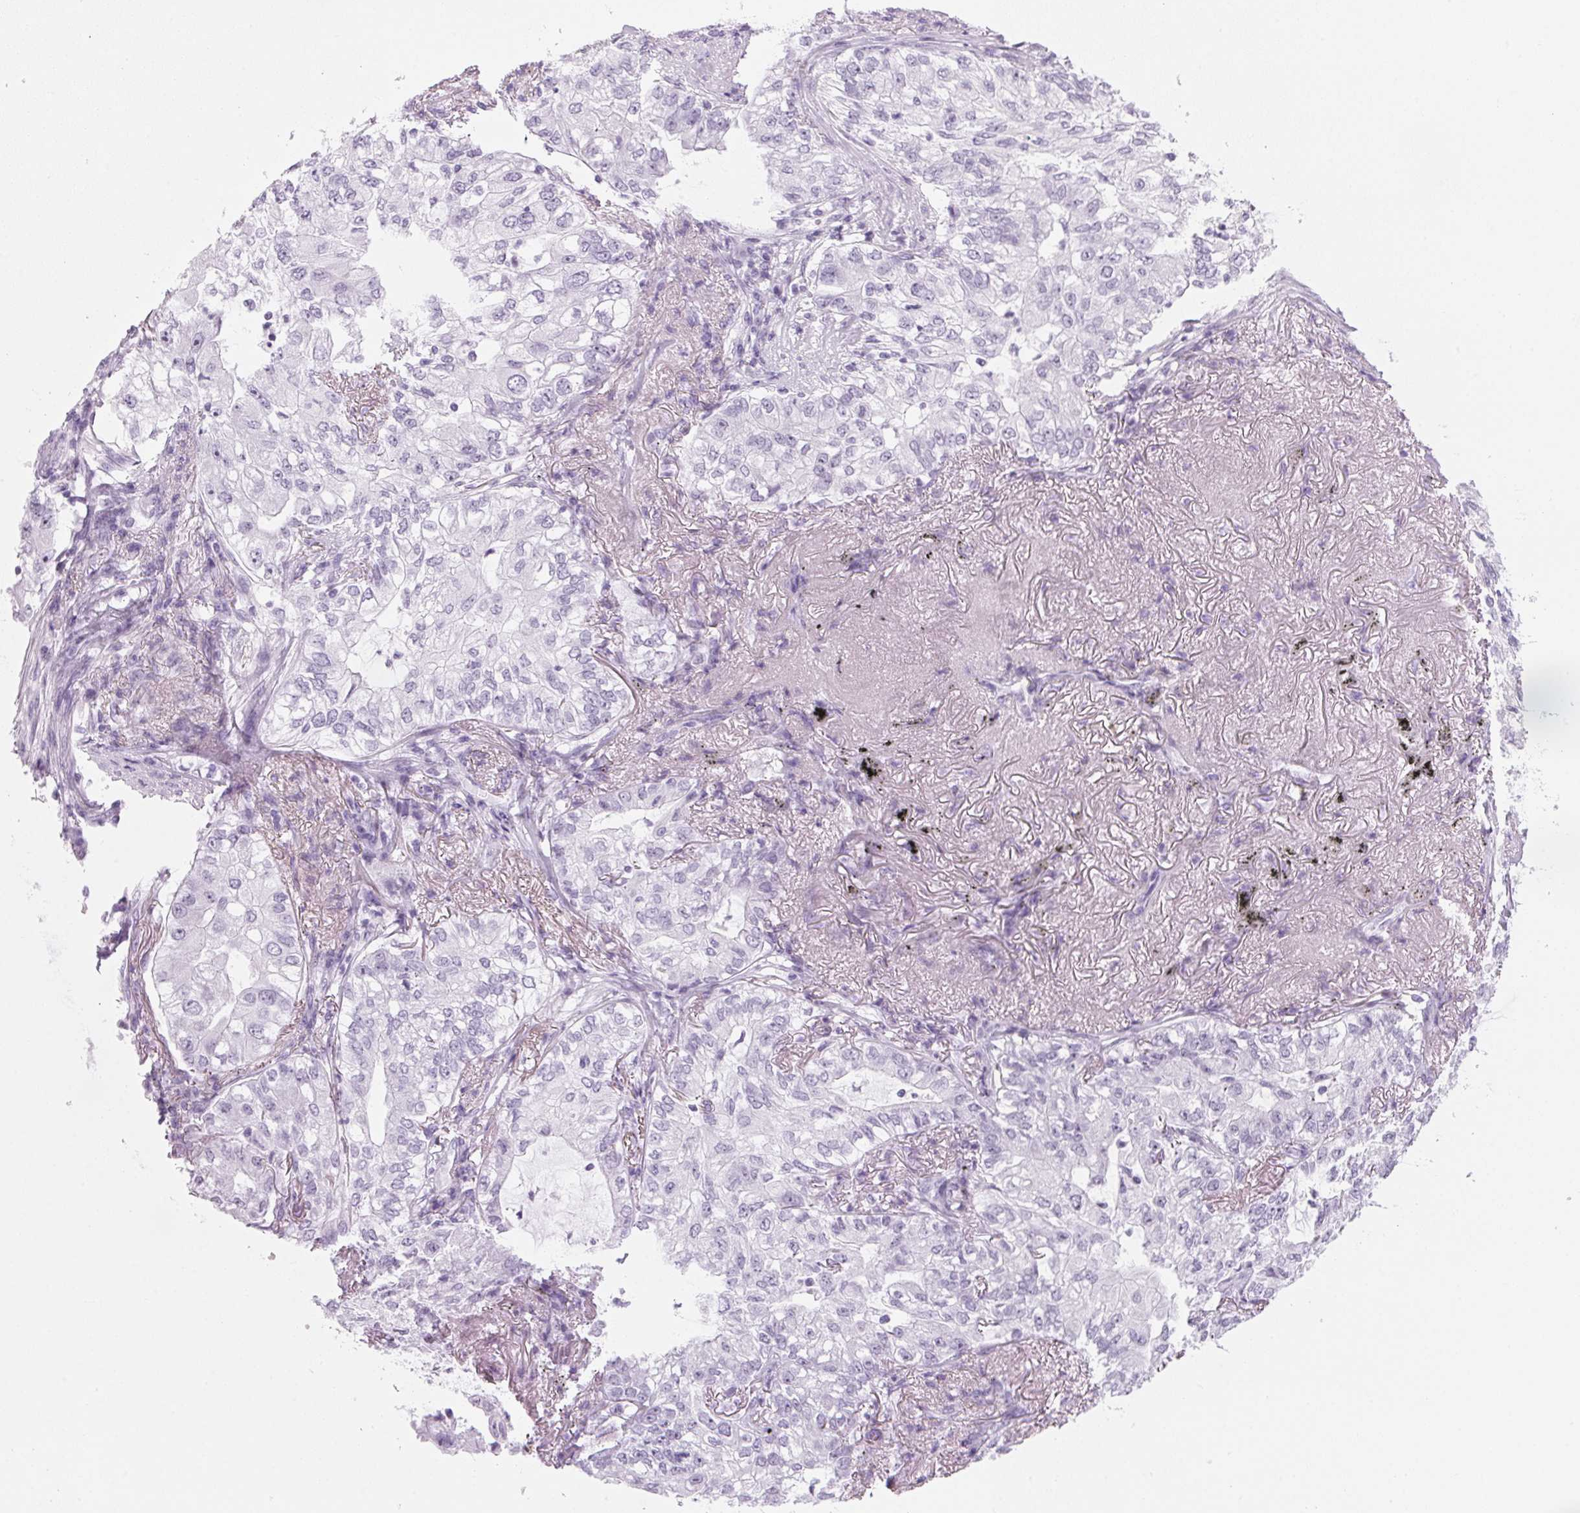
{"staining": {"intensity": "negative", "quantity": "none", "location": "none"}, "tissue": "lung cancer", "cell_type": "Tumor cells", "image_type": "cancer", "snomed": [{"axis": "morphology", "description": "Adenocarcinoma, NOS"}, {"axis": "topography", "description": "Lung"}], "caption": "The histopathology image exhibits no staining of tumor cells in adenocarcinoma (lung). Nuclei are stained in blue.", "gene": "DNTTIP2", "patient": {"sex": "female", "age": 73}}